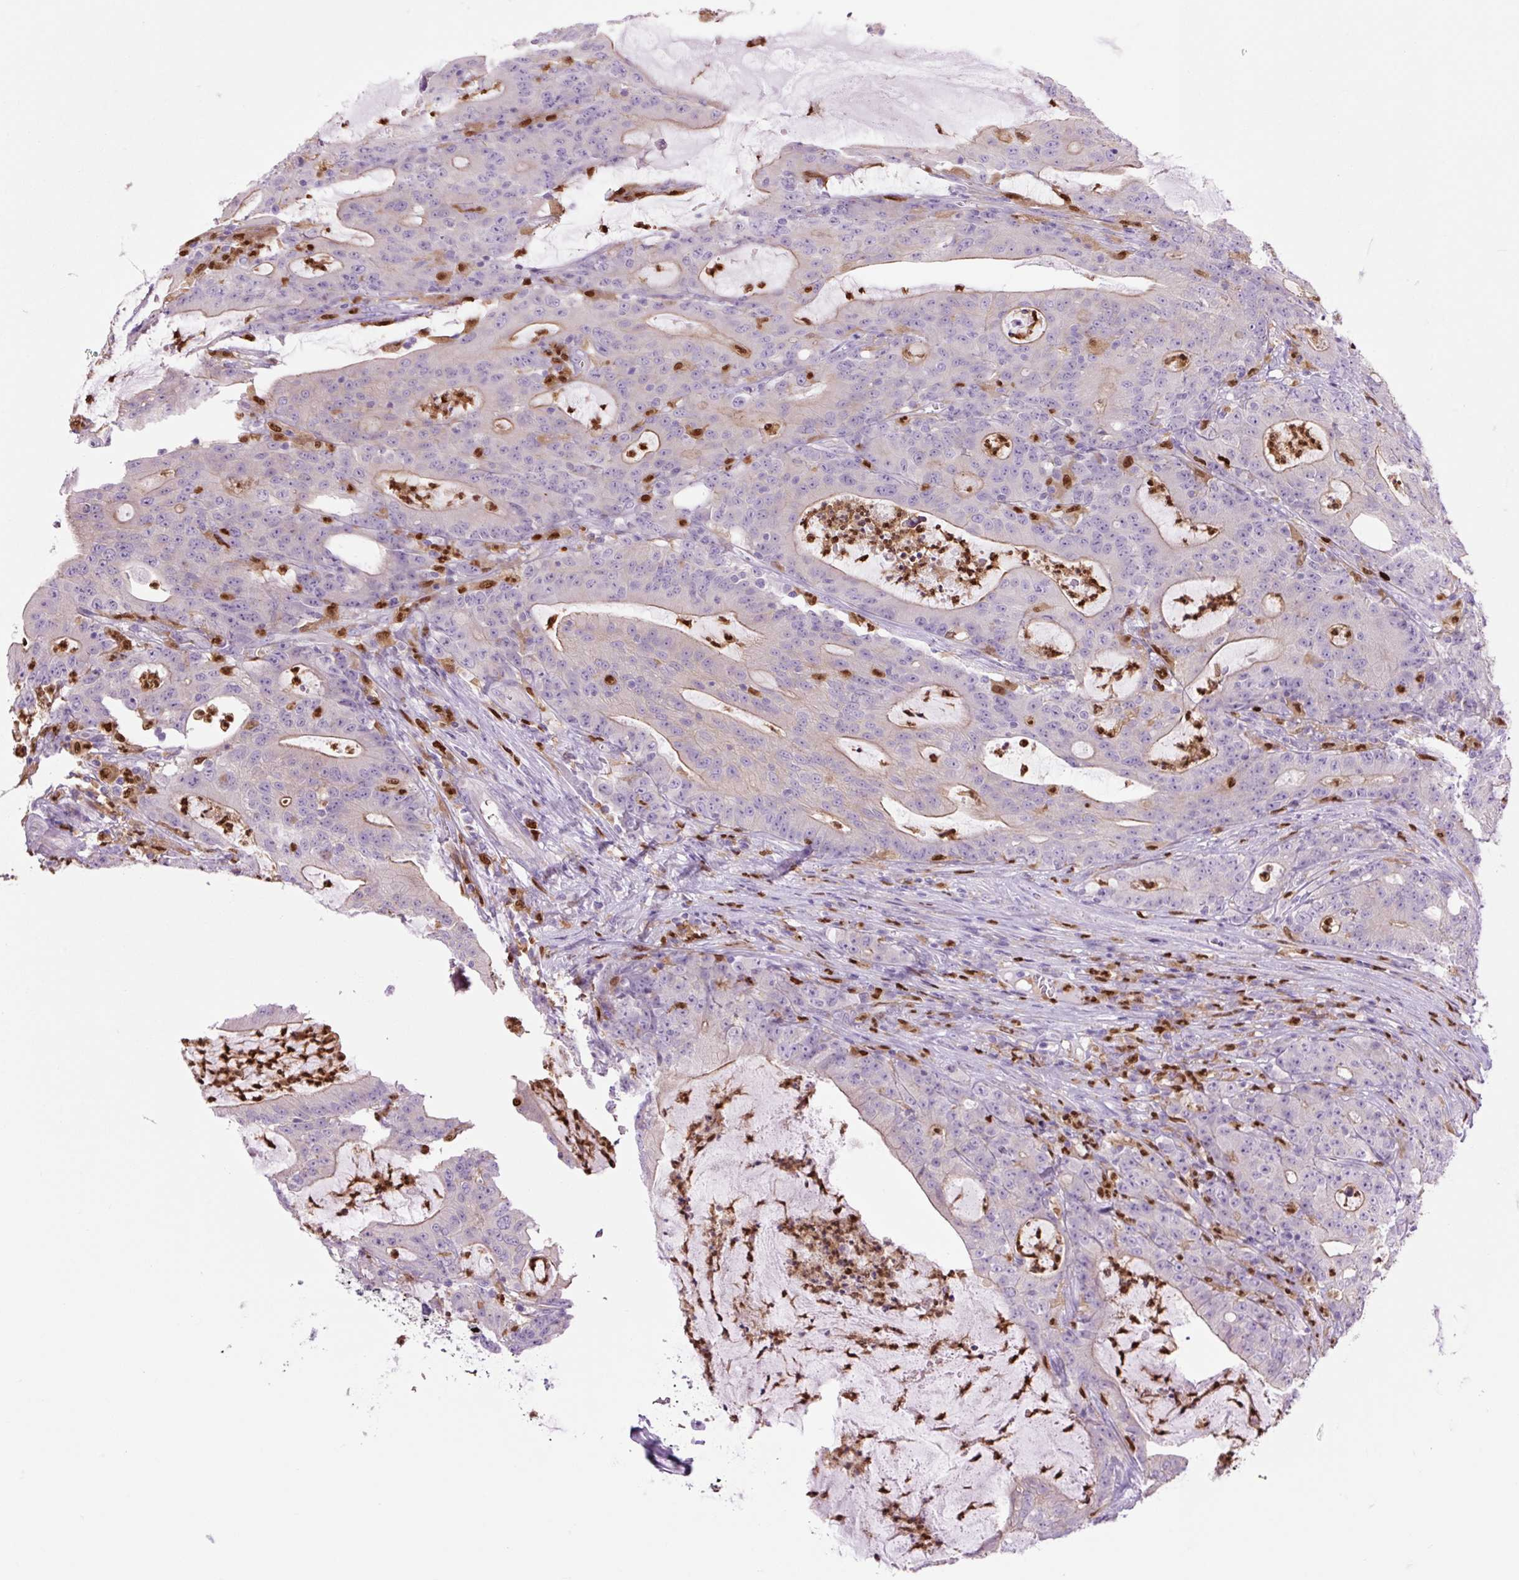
{"staining": {"intensity": "weak", "quantity": "<25%", "location": "cytoplasmic/membranous"}, "tissue": "colorectal cancer", "cell_type": "Tumor cells", "image_type": "cancer", "snomed": [{"axis": "morphology", "description": "Adenocarcinoma, NOS"}, {"axis": "topography", "description": "Colon"}], "caption": "A high-resolution micrograph shows immunohistochemistry staining of colorectal cancer, which displays no significant positivity in tumor cells.", "gene": "SPI1", "patient": {"sex": "male", "age": 83}}